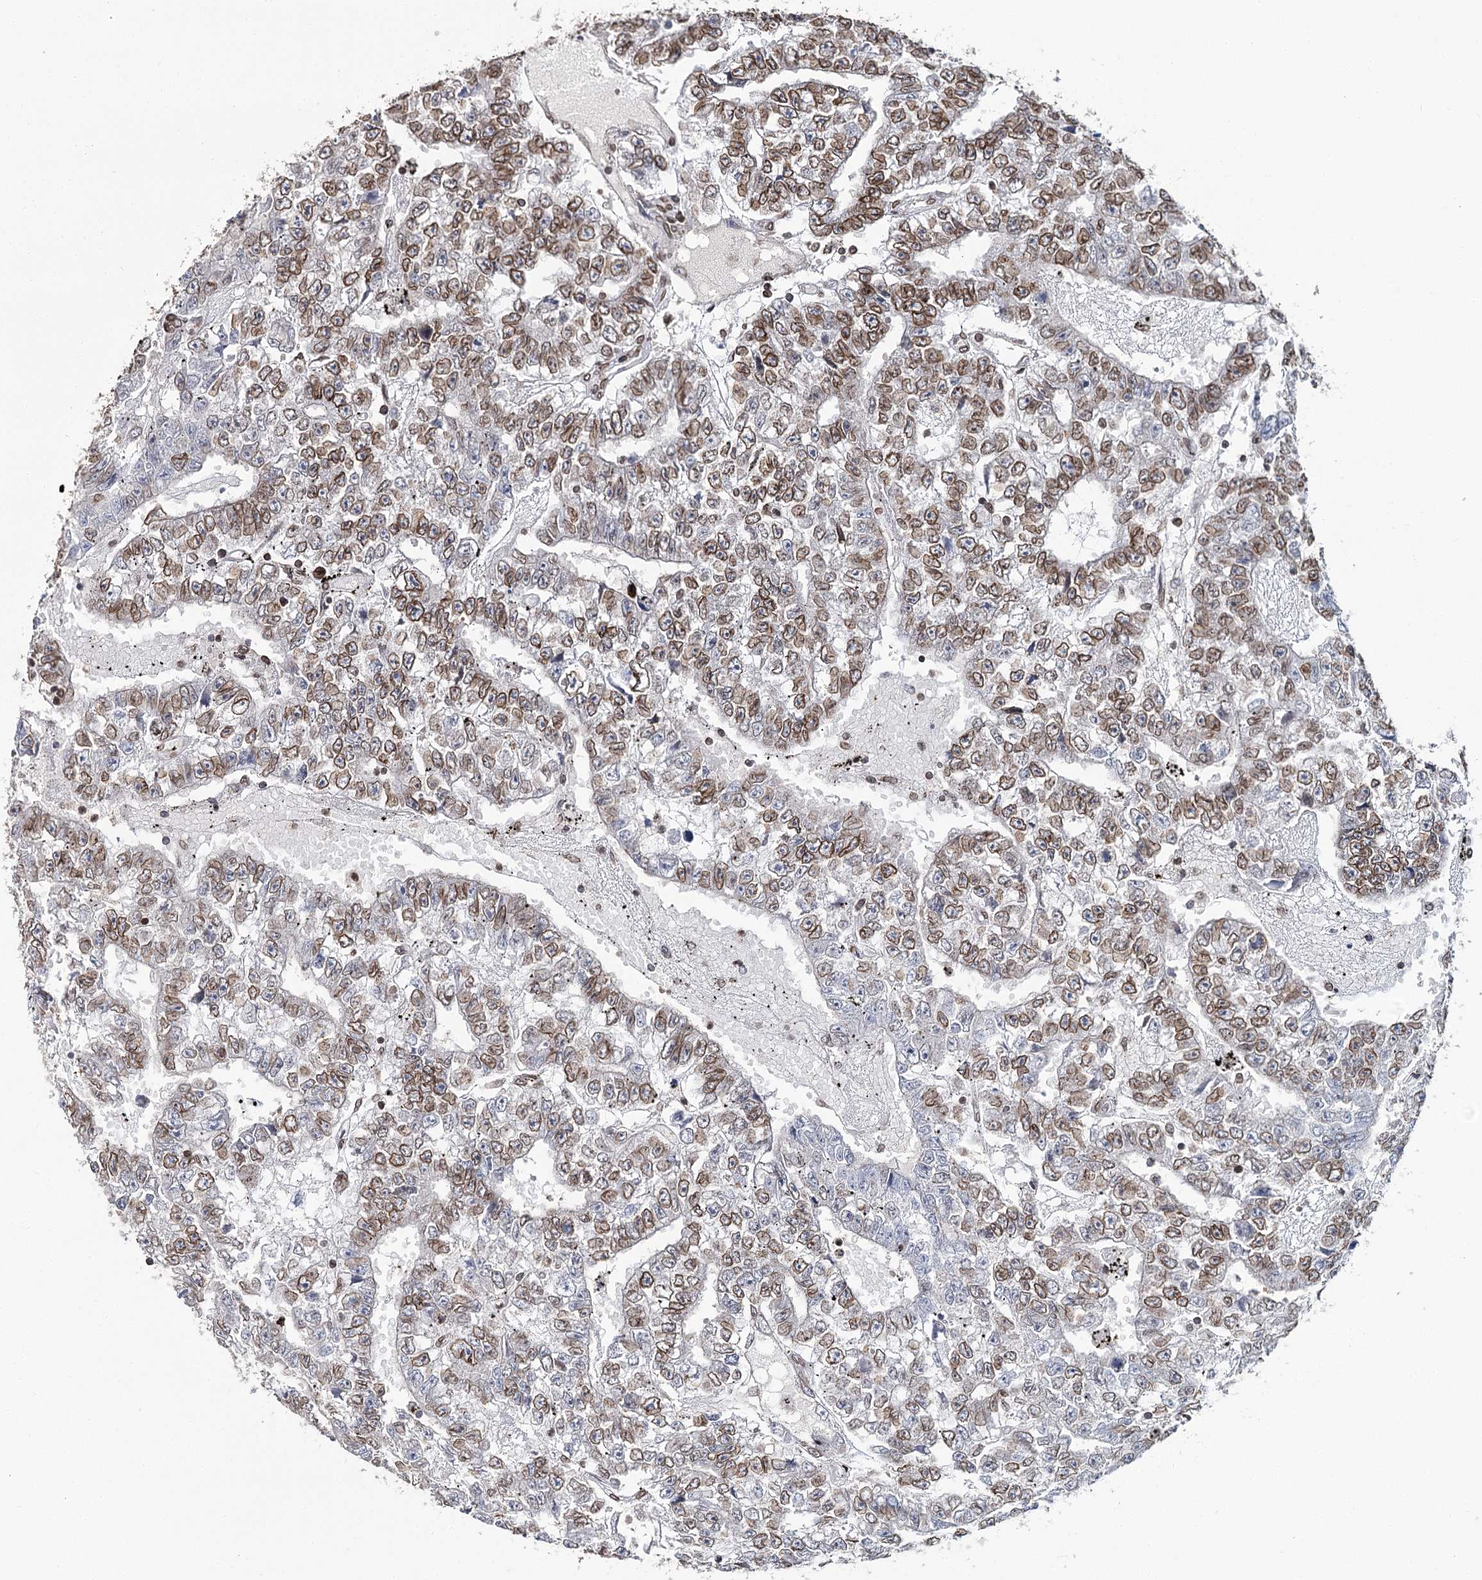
{"staining": {"intensity": "moderate", "quantity": ">75%", "location": "cytoplasmic/membranous,nuclear"}, "tissue": "testis cancer", "cell_type": "Tumor cells", "image_type": "cancer", "snomed": [{"axis": "morphology", "description": "Carcinoma, Embryonal, NOS"}, {"axis": "topography", "description": "Testis"}], "caption": "The photomicrograph shows a brown stain indicating the presence of a protein in the cytoplasmic/membranous and nuclear of tumor cells in testis embryonal carcinoma.", "gene": "KIAA0930", "patient": {"sex": "male", "age": 25}}